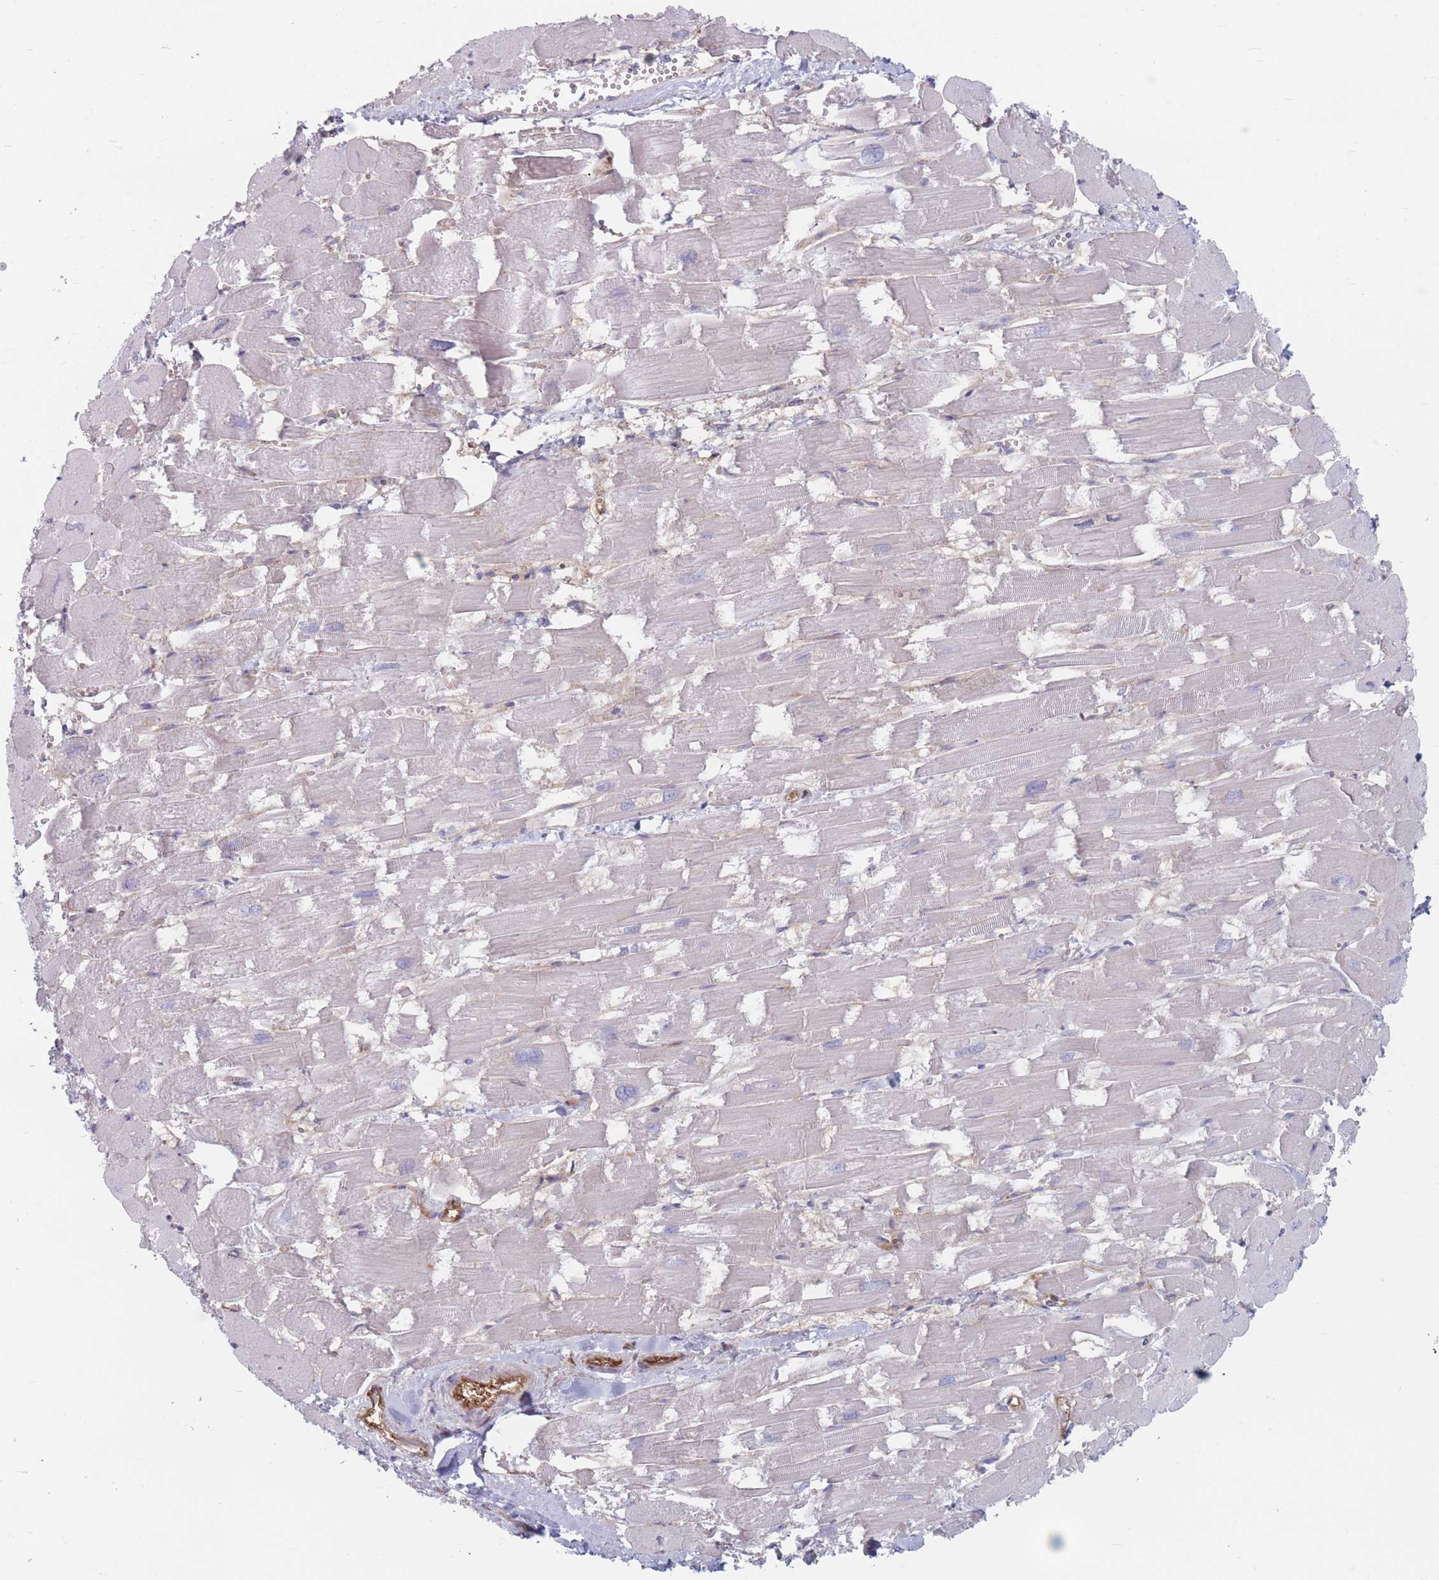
{"staining": {"intensity": "negative", "quantity": "none", "location": "none"}, "tissue": "heart muscle", "cell_type": "Cardiomyocytes", "image_type": "normal", "snomed": [{"axis": "morphology", "description": "Normal tissue, NOS"}, {"axis": "topography", "description": "Heart"}], "caption": "Immunohistochemistry of benign heart muscle displays no expression in cardiomyocytes.", "gene": "PLPP1", "patient": {"sex": "male", "age": 54}}